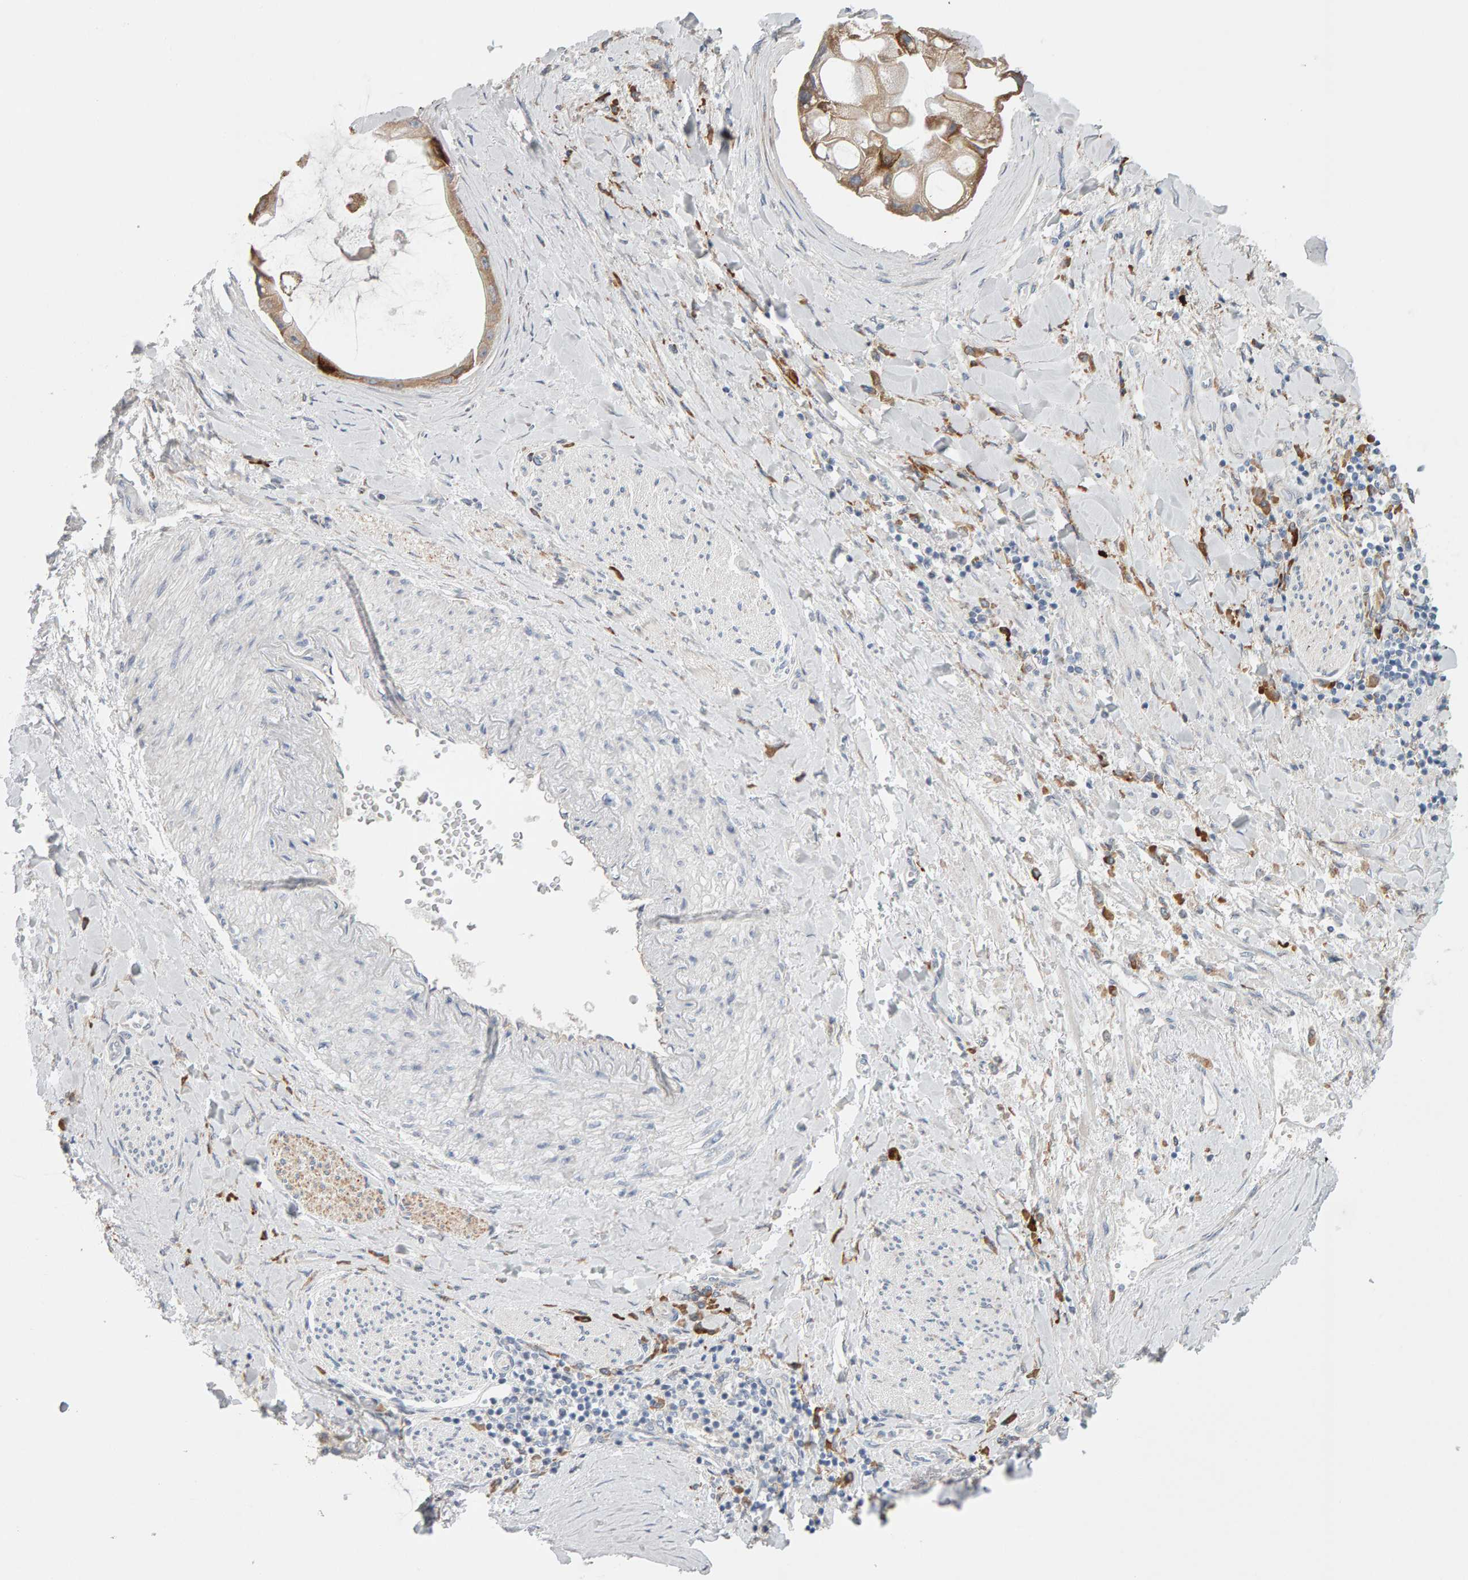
{"staining": {"intensity": "moderate", "quantity": ">75%", "location": "cytoplasmic/membranous"}, "tissue": "liver cancer", "cell_type": "Tumor cells", "image_type": "cancer", "snomed": [{"axis": "morphology", "description": "Cholangiocarcinoma"}, {"axis": "topography", "description": "Liver"}], "caption": "Cholangiocarcinoma (liver) stained with DAB (3,3'-diaminobenzidine) IHC exhibits medium levels of moderate cytoplasmic/membranous staining in about >75% of tumor cells. The staining was performed using DAB (3,3'-diaminobenzidine), with brown indicating positive protein expression. Nuclei are stained blue with hematoxylin.", "gene": "ENGASE", "patient": {"sex": "male", "age": 50}}